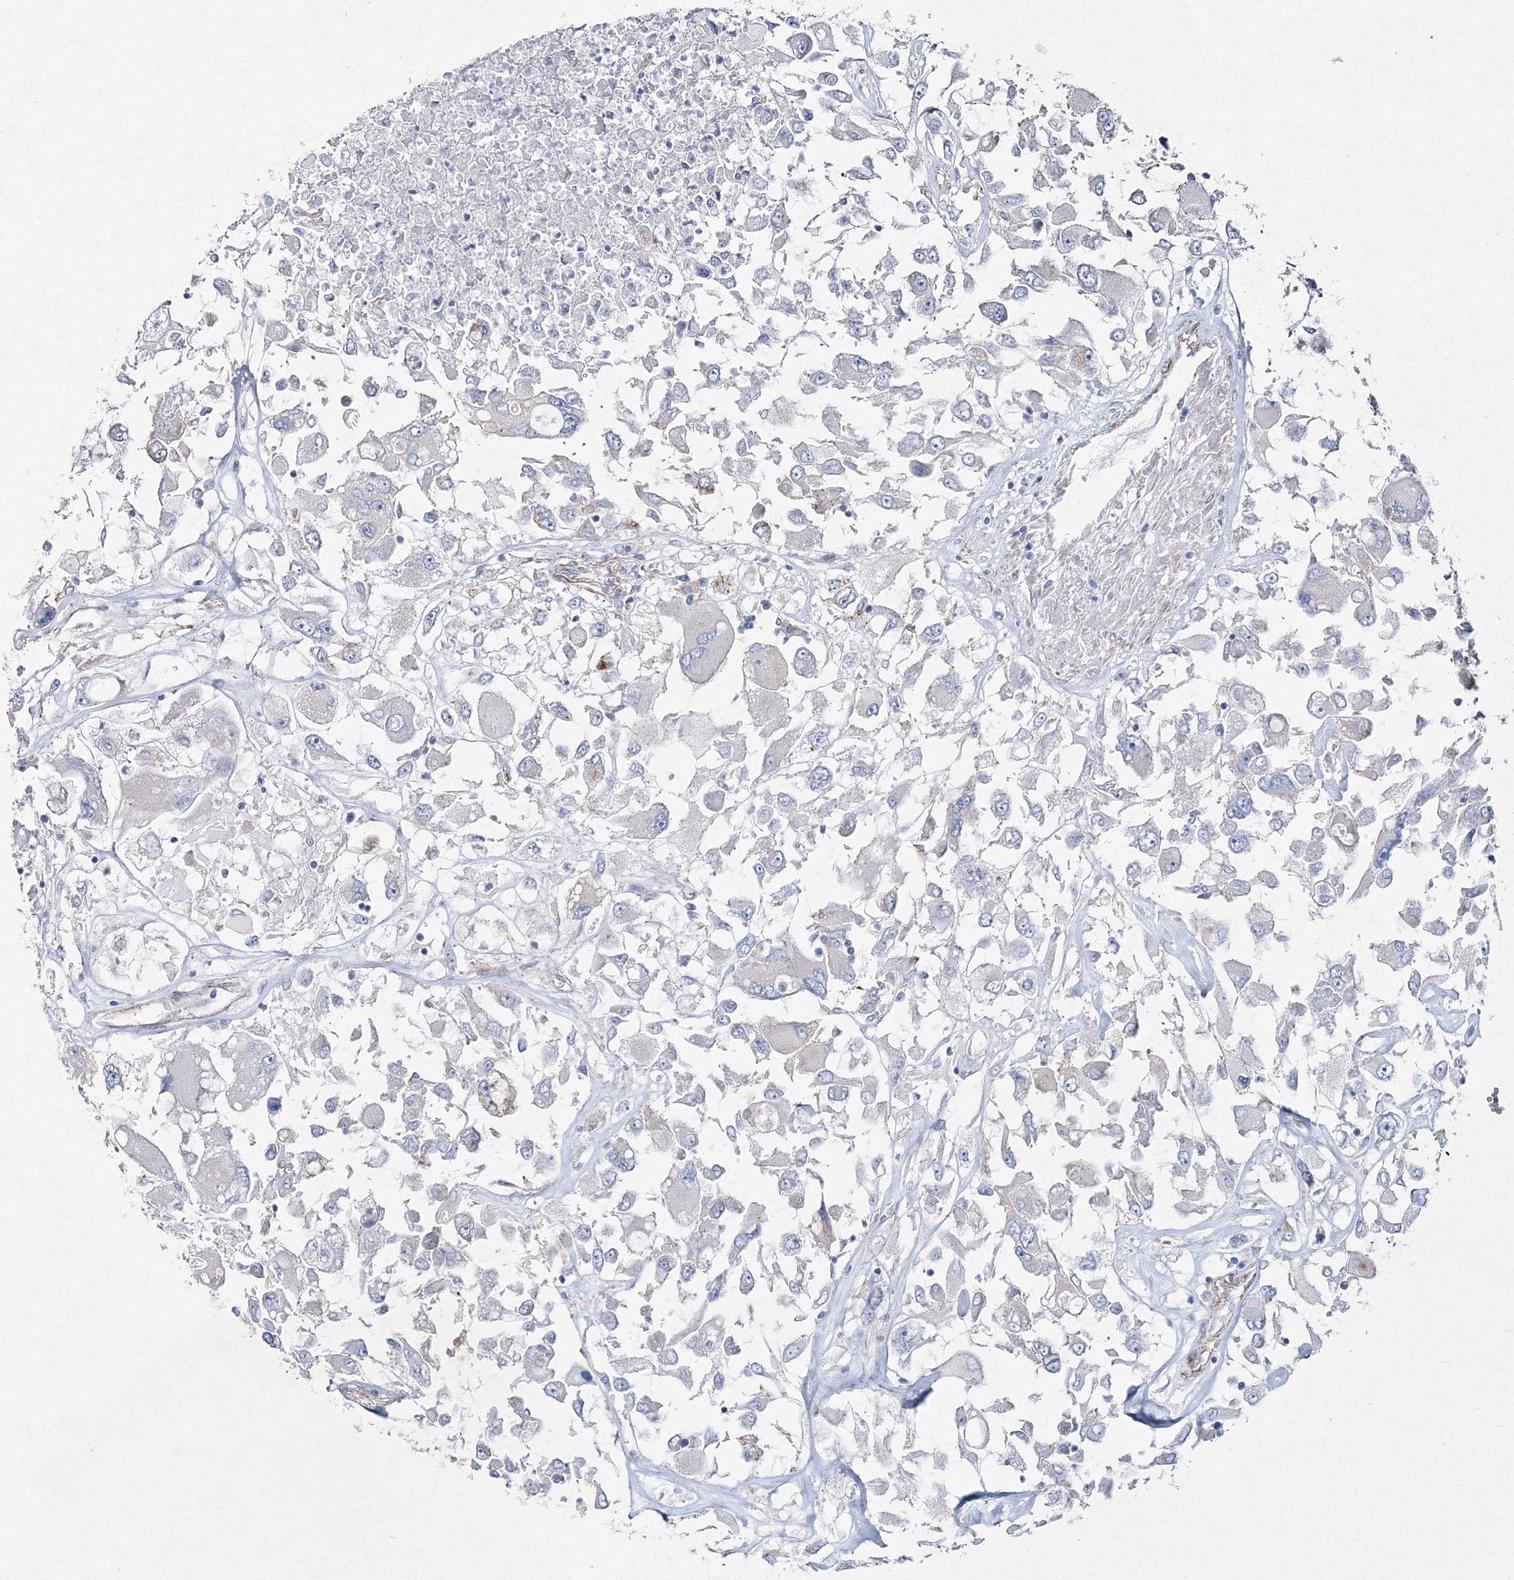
{"staining": {"intensity": "negative", "quantity": "none", "location": "none"}, "tissue": "renal cancer", "cell_type": "Tumor cells", "image_type": "cancer", "snomed": [{"axis": "morphology", "description": "Adenocarcinoma, NOS"}, {"axis": "topography", "description": "Kidney"}], "caption": "Immunohistochemical staining of human renal adenocarcinoma reveals no significant positivity in tumor cells. (DAB (3,3'-diaminobenzidine) IHC visualized using brightfield microscopy, high magnification).", "gene": "NAA40", "patient": {"sex": "female", "age": 52}}